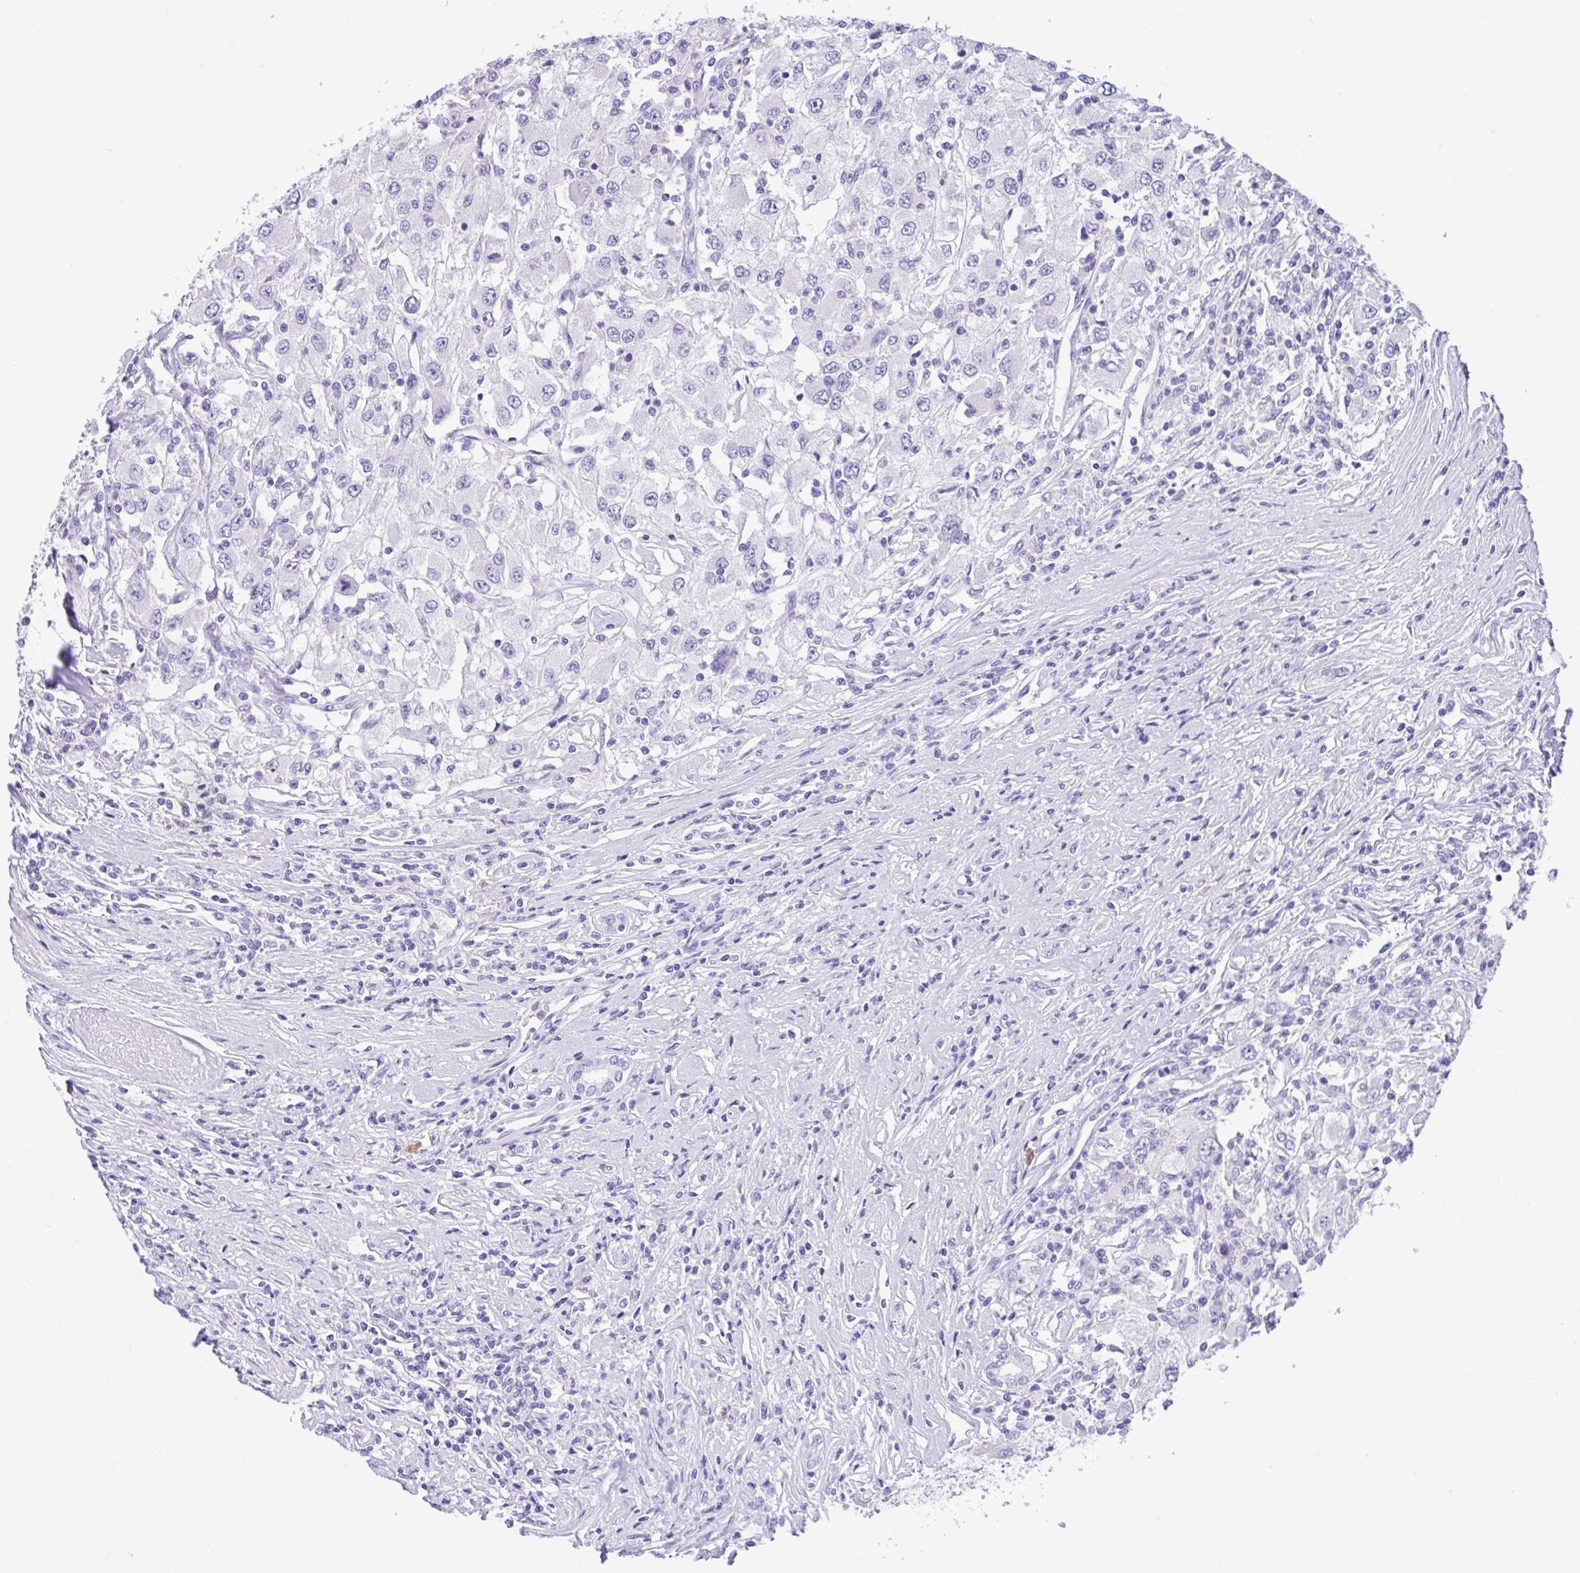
{"staining": {"intensity": "negative", "quantity": "none", "location": "none"}, "tissue": "renal cancer", "cell_type": "Tumor cells", "image_type": "cancer", "snomed": [{"axis": "morphology", "description": "Adenocarcinoma, NOS"}, {"axis": "topography", "description": "Kidney"}], "caption": "Immunohistochemistry (IHC) of renal adenocarcinoma displays no staining in tumor cells. (DAB IHC, high magnification).", "gene": "NCF1", "patient": {"sex": "female", "age": 67}}